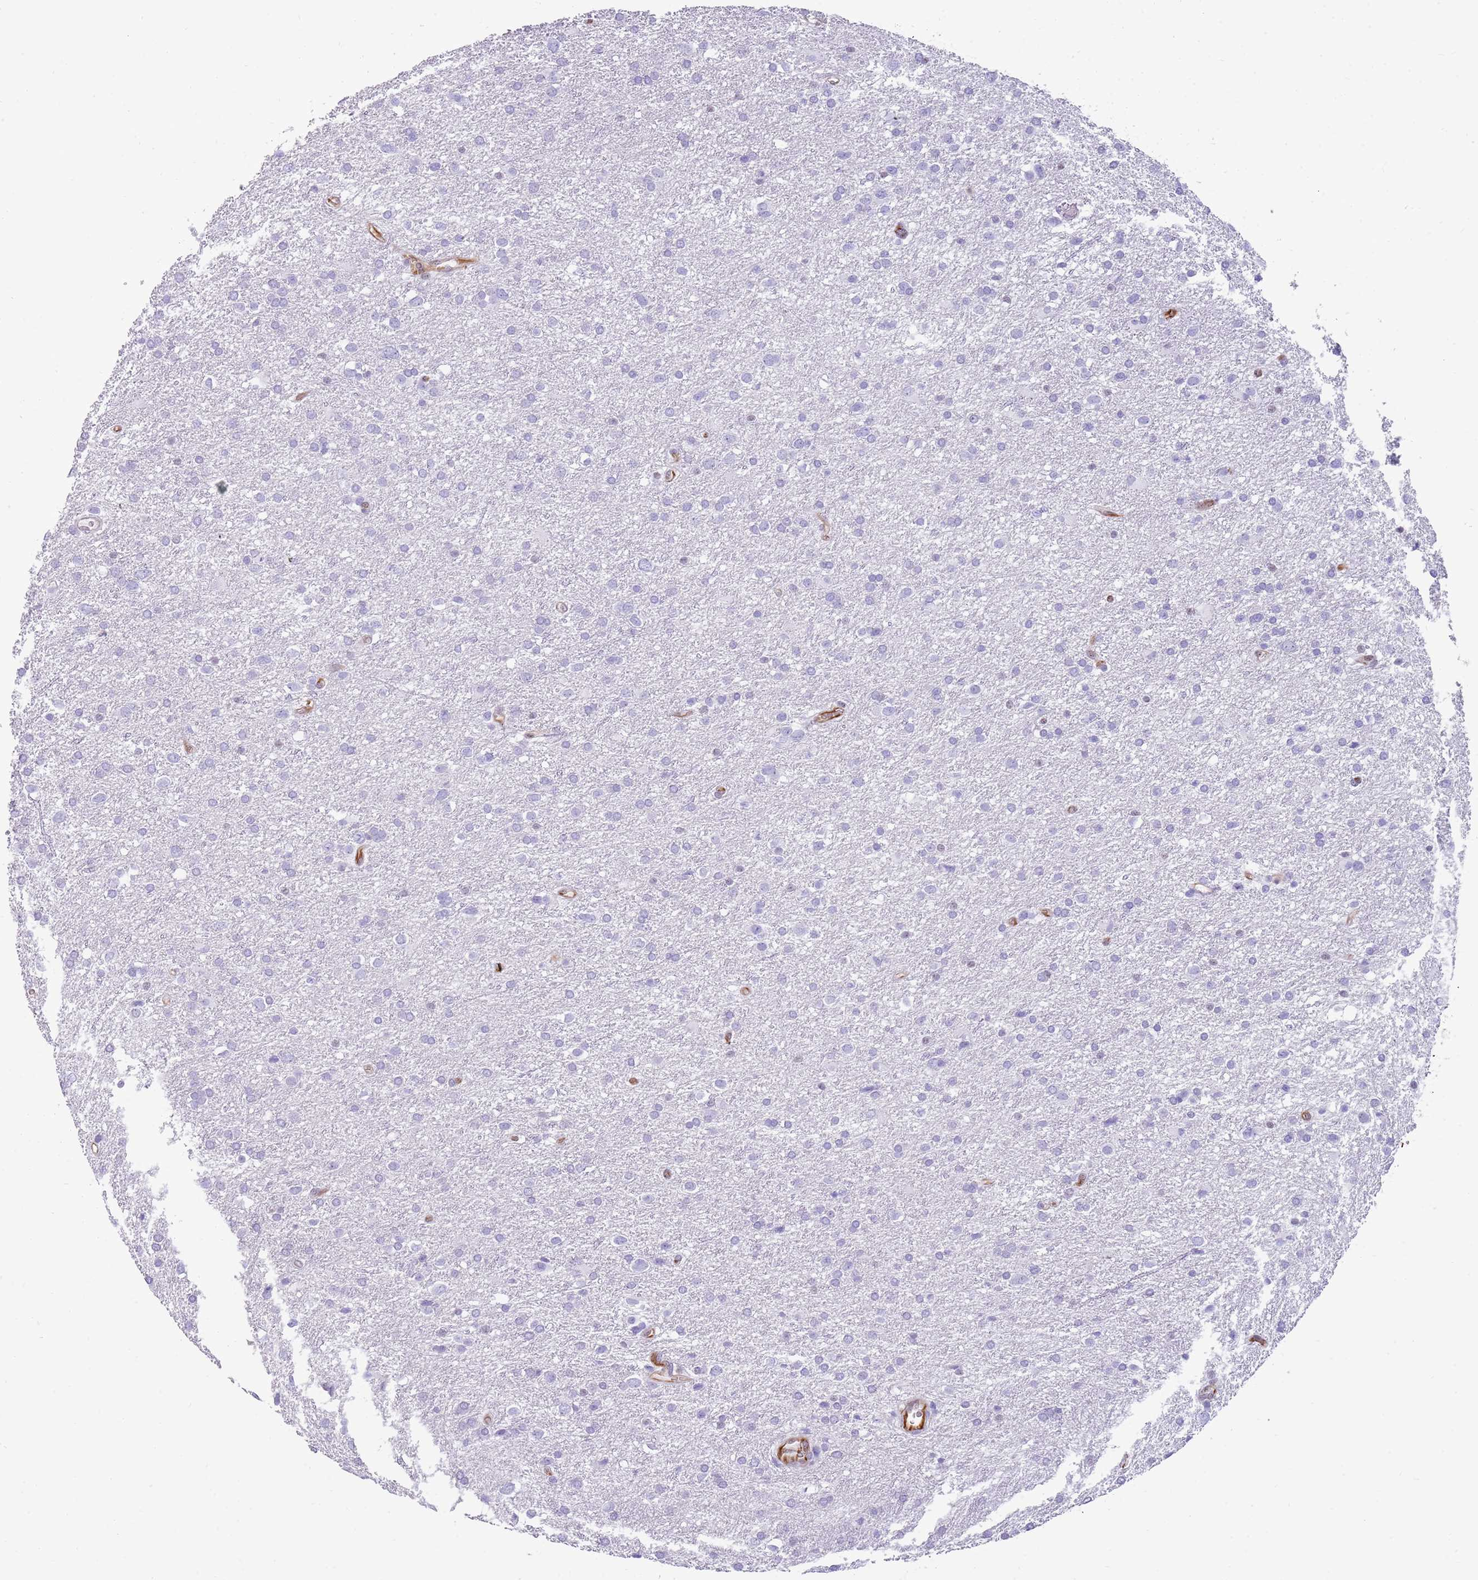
{"staining": {"intensity": "negative", "quantity": "none", "location": "none"}, "tissue": "glioma", "cell_type": "Tumor cells", "image_type": "cancer", "snomed": [{"axis": "morphology", "description": "Glioma, malignant, Low grade"}, {"axis": "topography", "description": "Brain"}], "caption": "The photomicrograph demonstrates no staining of tumor cells in glioma.", "gene": "NBPF3", "patient": {"sex": "female", "age": 32}}